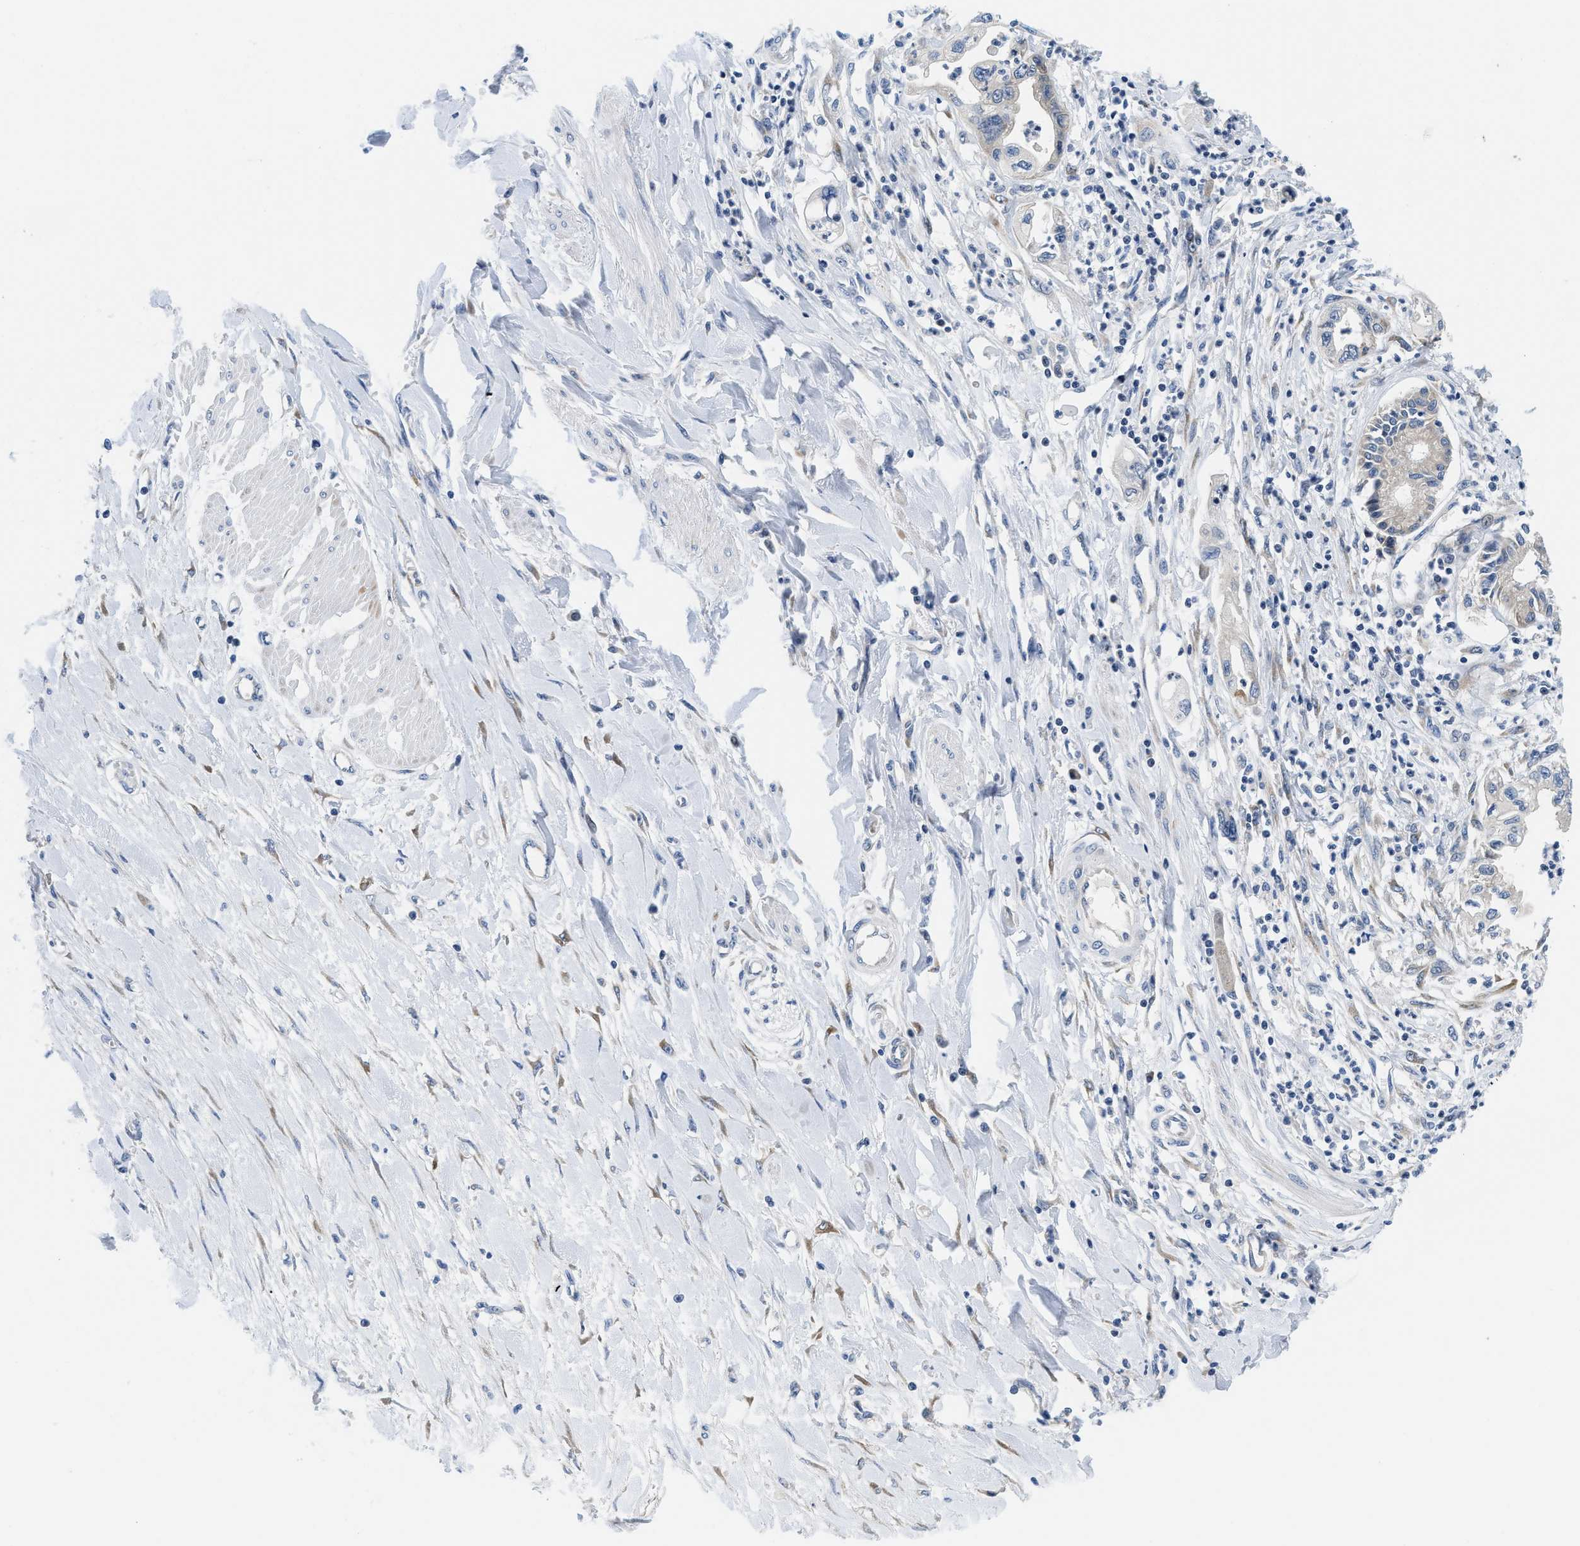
{"staining": {"intensity": "weak", "quantity": "<25%", "location": "cytoplasmic/membranous"}, "tissue": "pancreatic cancer", "cell_type": "Tumor cells", "image_type": "cancer", "snomed": [{"axis": "morphology", "description": "Adenocarcinoma, NOS"}, {"axis": "topography", "description": "Pancreas"}], "caption": "This micrograph is of pancreatic cancer stained with IHC to label a protein in brown with the nuclei are counter-stained blue. There is no expression in tumor cells.", "gene": "IKBKE", "patient": {"sex": "male", "age": 56}}